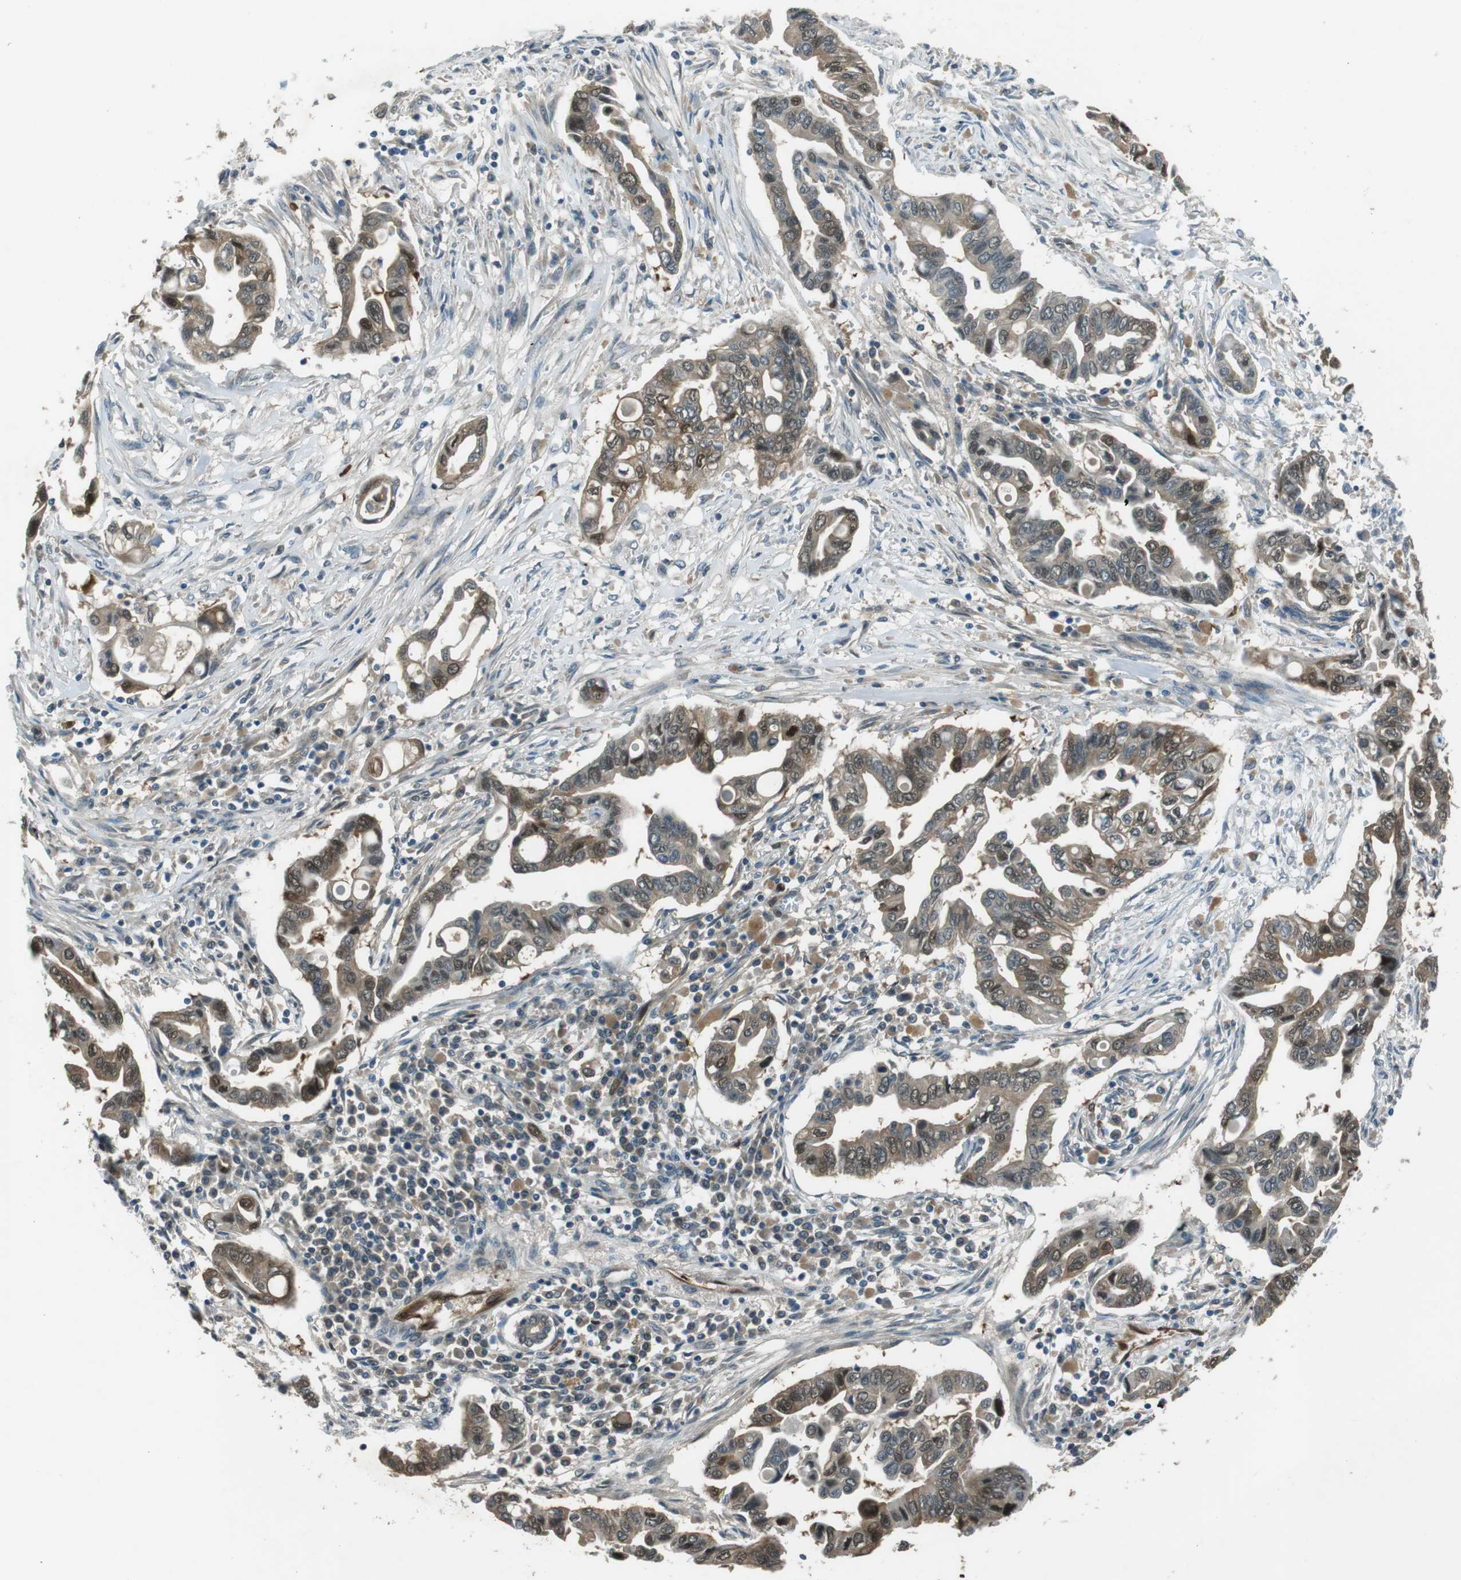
{"staining": {"intensity": "moderate", "quantity": "25%-75%", "location": "cytoplasmic/membranous,nuclear"}, "tissue": "pancreatic cancer", "cell_type": "Tumor cells", "image_type": "cancer", "snomed": [{"axis": "morphology", "description": "Adenocarcinoma, NOS"}, {"axis": "topography", "description": "Pancreas"}], "caption": "Protein staining of pancreatic adenocarcinoma tissue exhibits moderate cytoplasmic/membranous and nuclear staining in approximately 25%-75% of tumor cells. The staining is performed using DAB (3,3'-diaminobenzidine) brown chromogen to label protein expression. The nuclei are counter-stained blue using hematoxylin.", "gene": "MFAP3", "patient": {"sex": "female", "age": 57}}